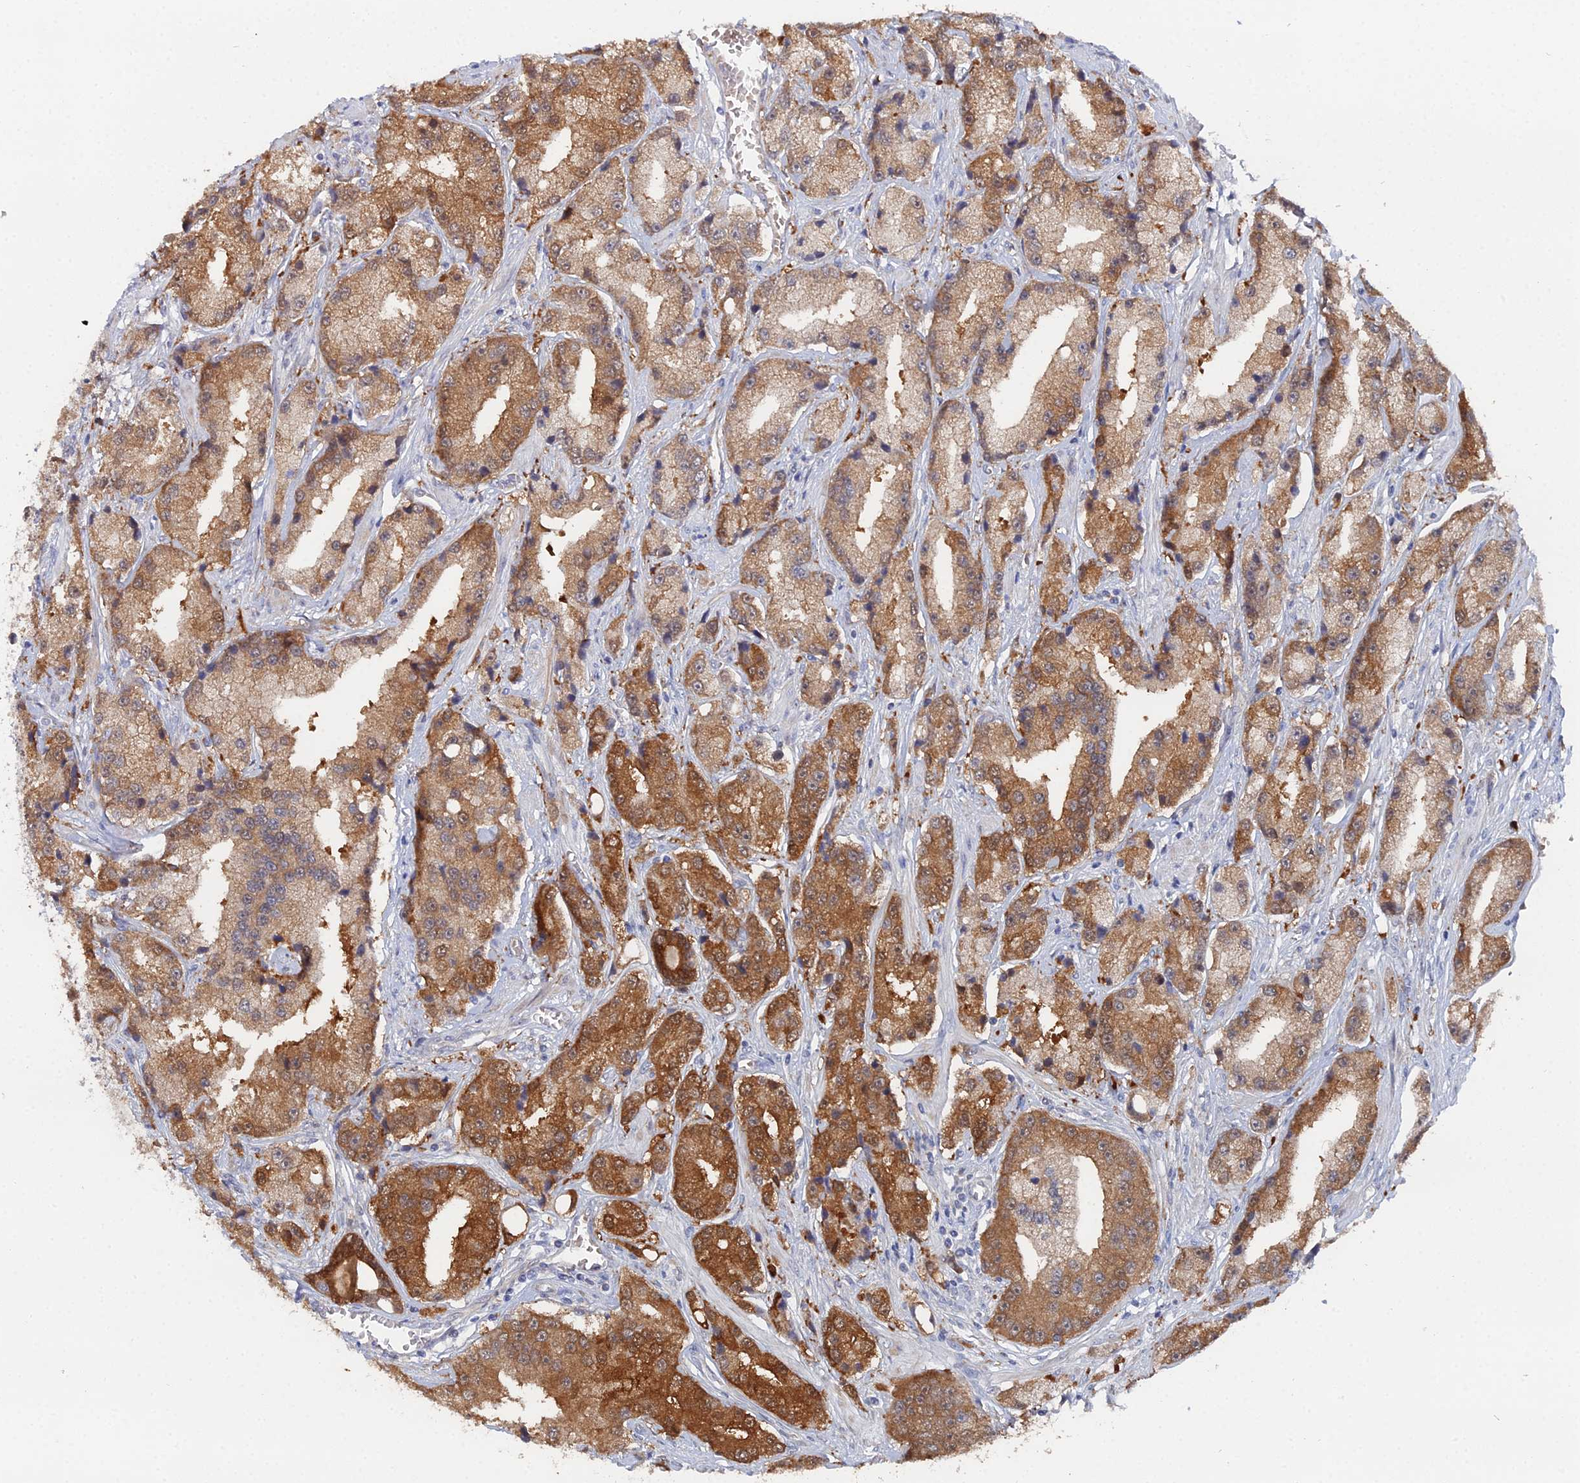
{"staining": {"intensity": "moderate", "quantity": ">75%", "location": "cytoplasmic/membranous"}, "tissue": "prostate cancer", "cell_type": "Tumor cells", "image_type": "cancer", "snomed": [{"axis": "morphology", "description": "Adenocarcinoma, High grade"}, {"axis": "topography", "description": "Prostate"}], "caption": "Protein expression analysis of prostate cancer (high-grade adenocarcinoma) demonstrates moderate cytoplasmic/membranous positivity in approximately >75% of tumor cells. (DAB (3,3'-diaminobenzidine) = brown stain, brightfield microscopy at high magnification).", "gene": "THAP4", "patient": {"sex": "male", "age": 74}}